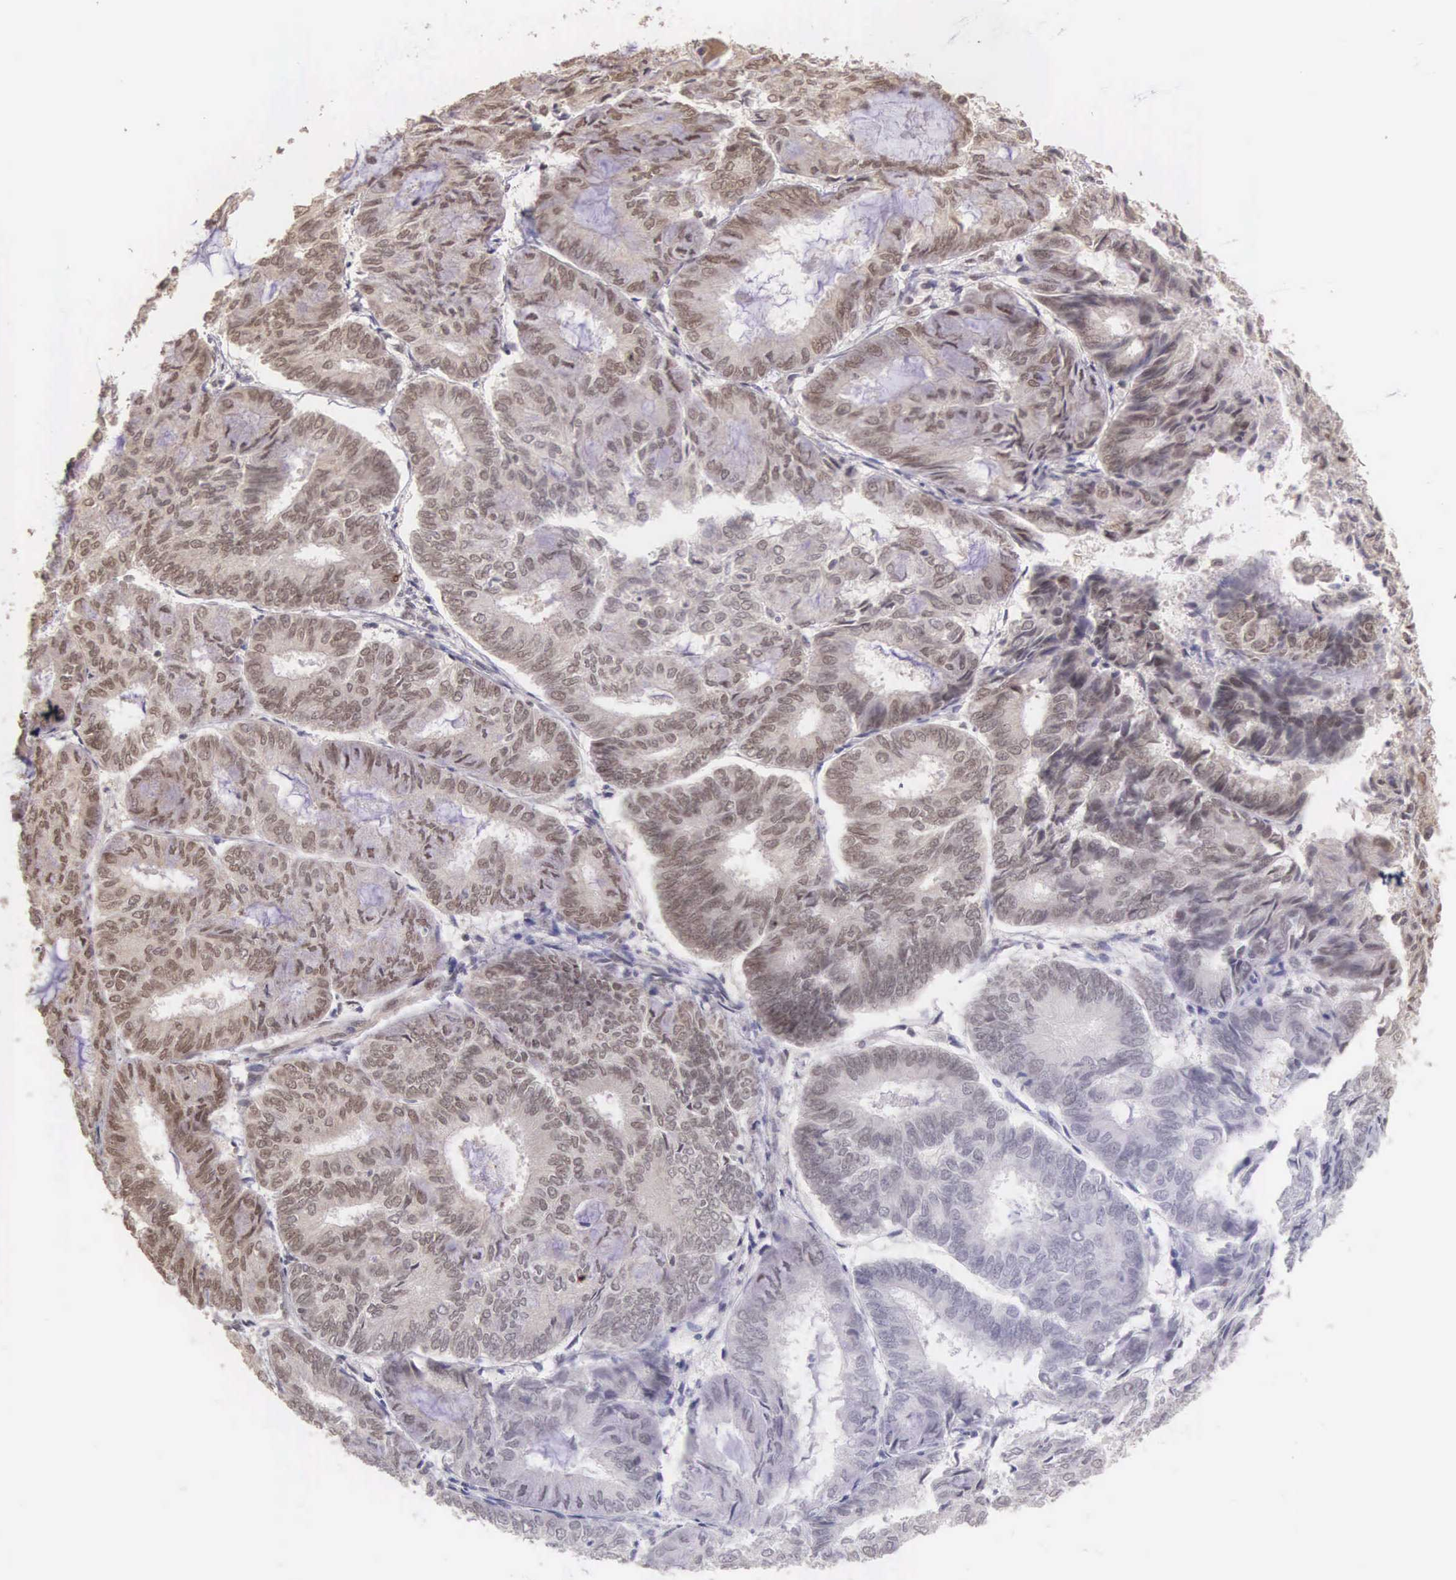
{"staining": {"intensity": "weak", "quantity": "<25%", "location": "nuclear"}, "tissue": "endometrial cancer", "cell_type": "Tumor cells", "image_type": "cancer", "snomed": [{"axis": "morphology", "description": "Adenocarcinoma, NOS"}, {"axis": "topography", "description": "Endometrium"}], "caption": "There is no significant positivity in tumor cells of adenocarcinoma (endometrial).", "gene": "HMGXB4", "patient": {"sex": "female", "age": 59}}